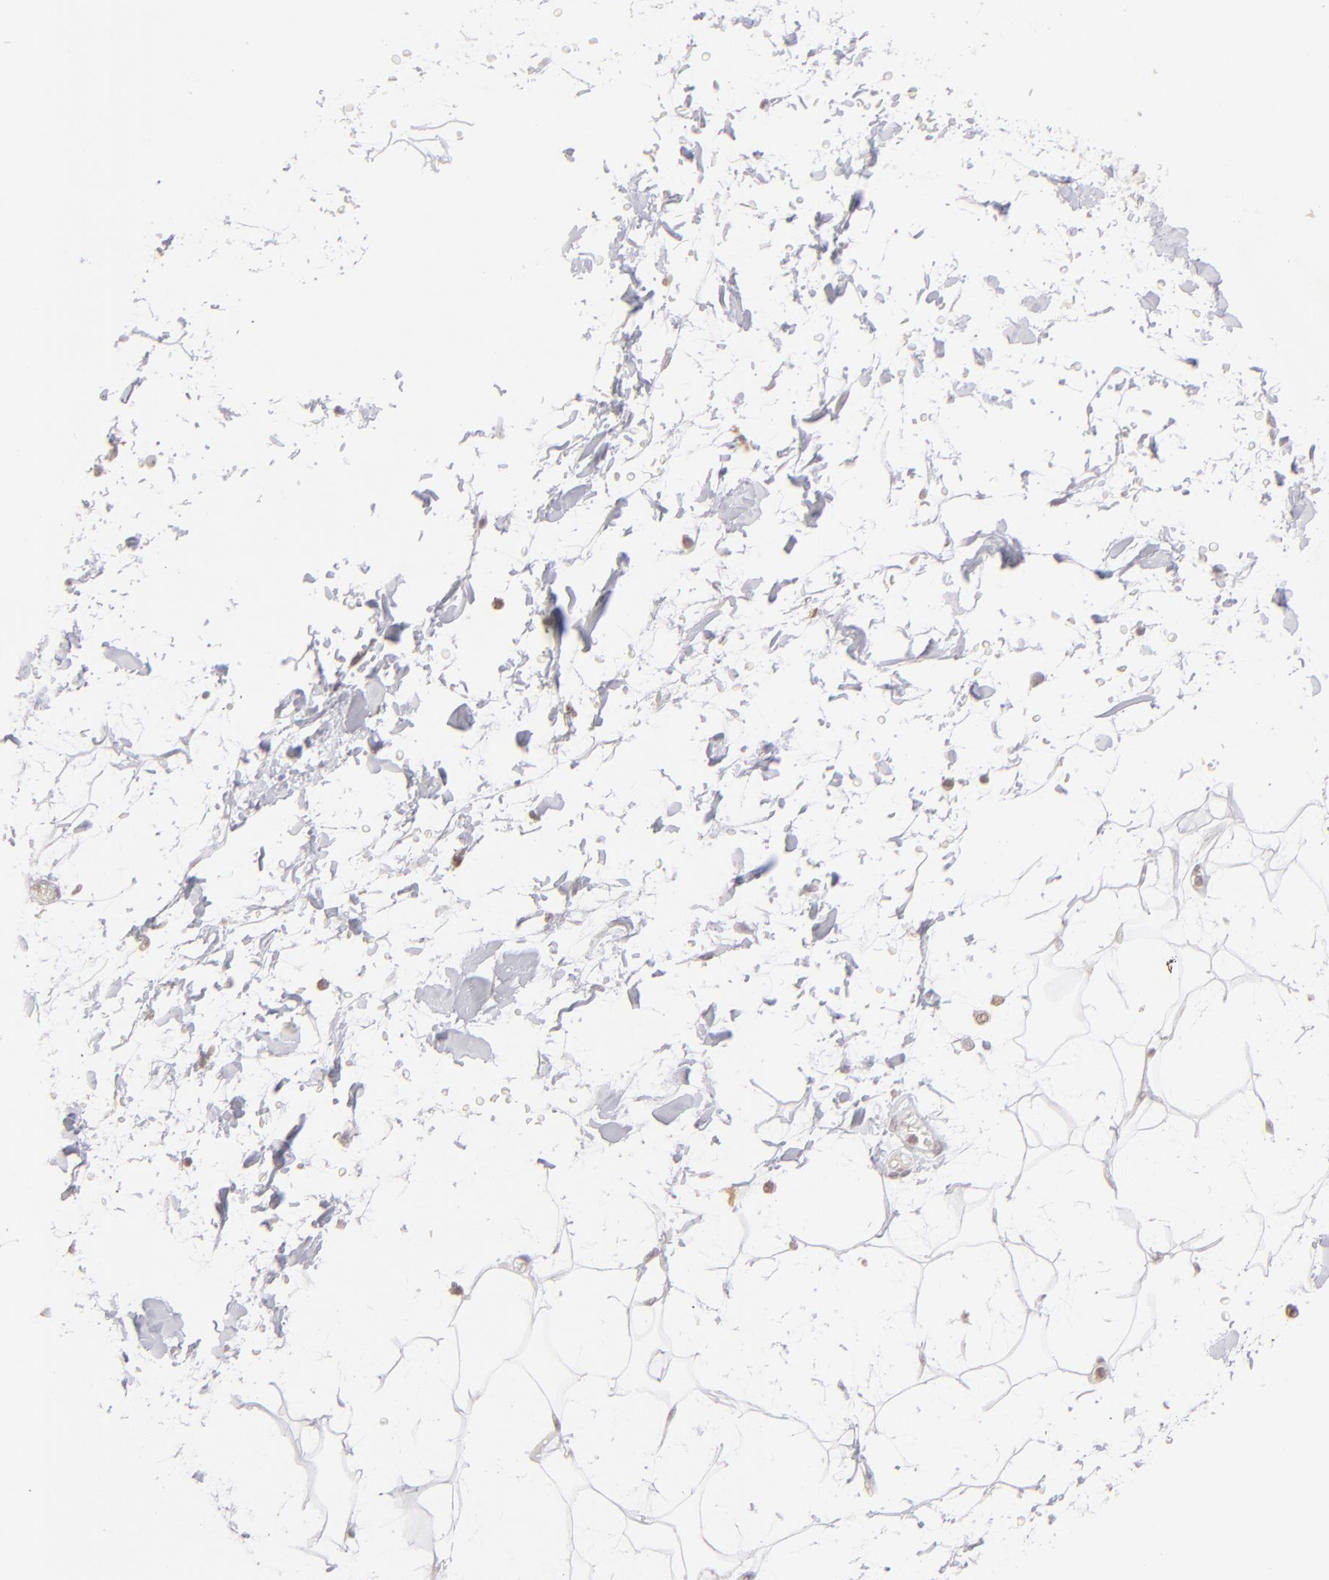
{"staining": {"intensity": "negative", "quantity": "none", "location": "none"}, "tissue": "adipose tissue", "cell_type": "Adipocytes", "image_type": "normal", "snomed": [{"axis": "morphology", "description": "Normal tissue, NOS"}, {"axis": "topography", "description": "Soft tissue"}], "caption": "Protein analysis of unremarkable adipose tissue exhibits no significant staining in adipocytes.", "gene": "CLDN2", "patient": {"sex": "male", "age": 72}}